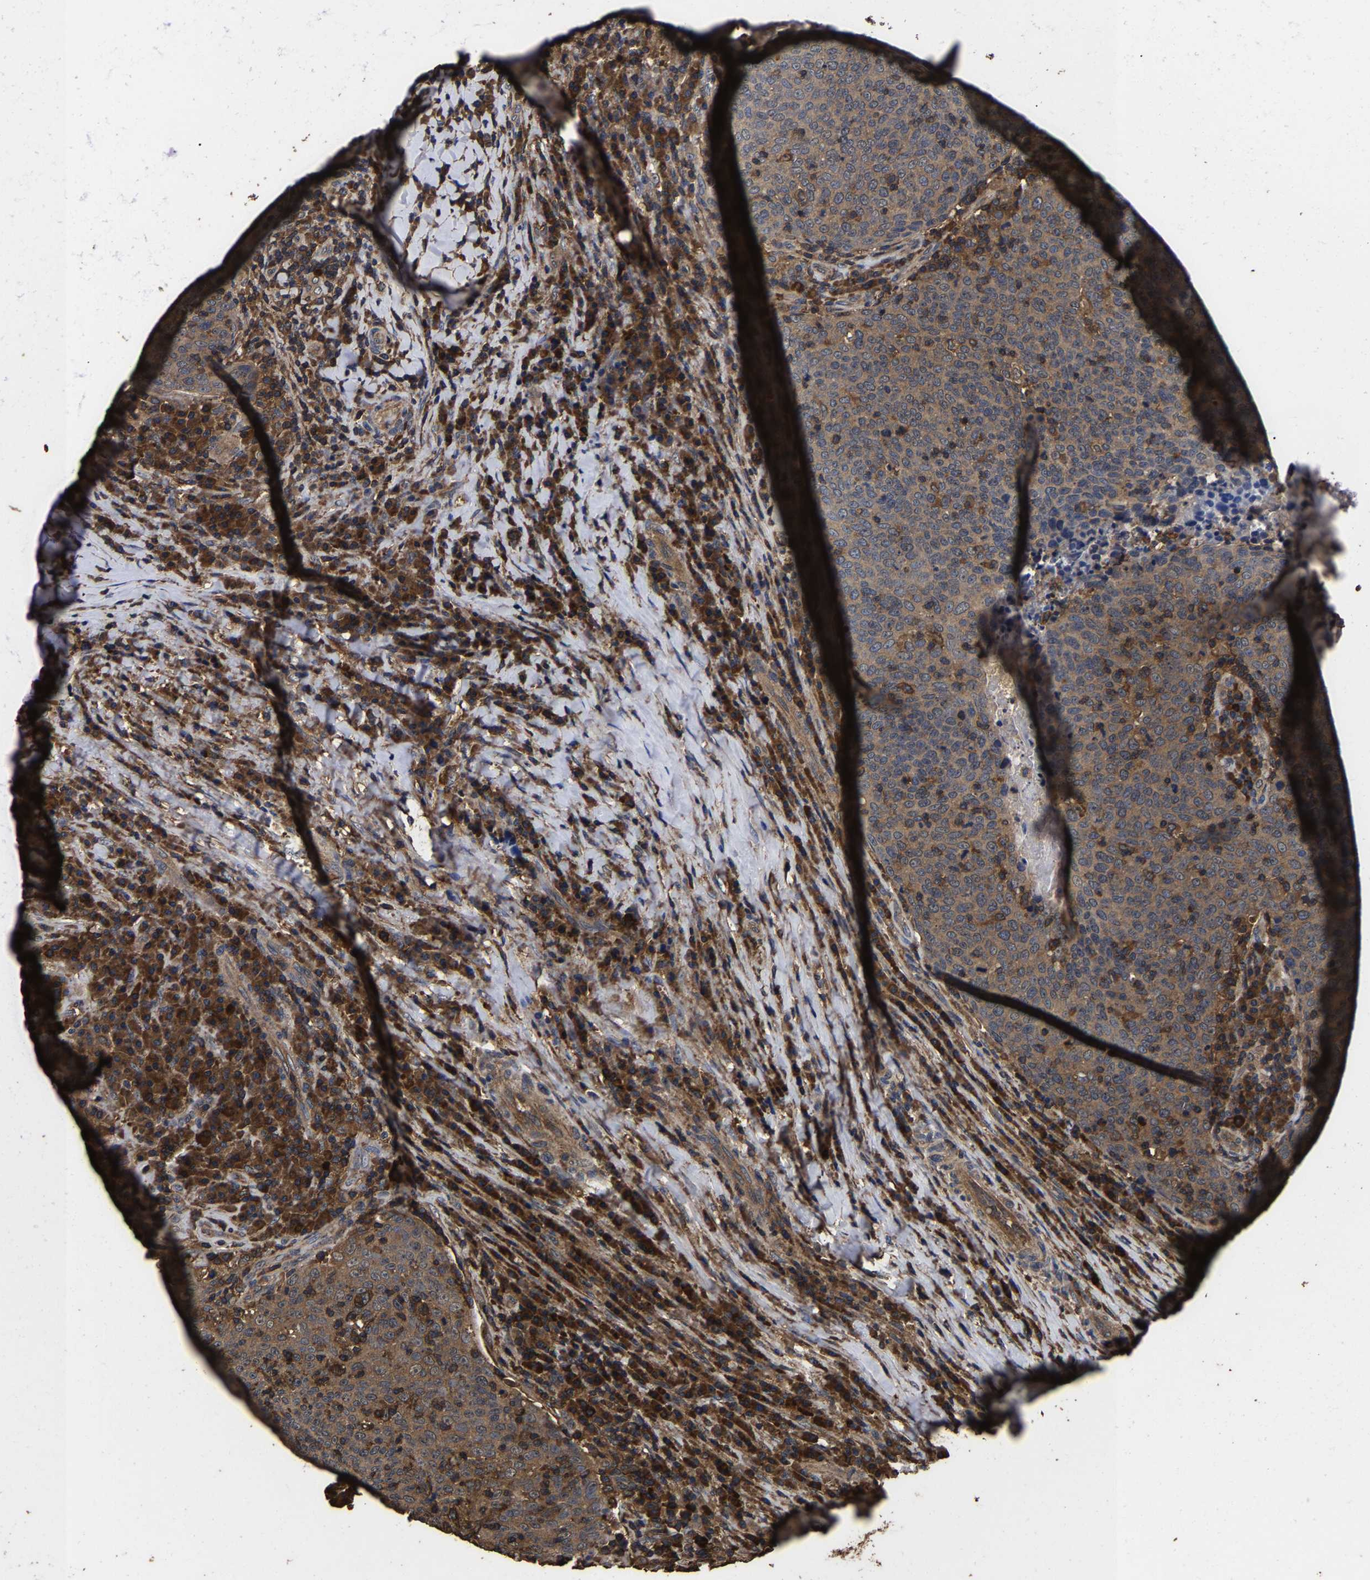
{"staining": {"intensity": "moderate", "quantity": ">75%", "location": "cytoplasmic/membranous"}, "tissue": "head and neck cancer", "cell_type": "Tumor cells", "image_type": "cancer", "snomed": [{"axis": "morphology", "description": "Squamous cell carcinoma, NOS"}, {"axis": "morphology", "description": "Squamous cell carcinoma, metastatic, NOS"}, {"axis": "topography", "description": "Lymph node"}, {"axis": "topography", "description": "Head-Neck"}], "caption": "A medium amount of moderate cytoplasmic/membranous staining is present in approximately >75% of tumor cells in head and neck cancer (metastatic squamous cell carcinoma) tissue.", "gene": "ITCH", "patient": {"sex": "male", "age": 62}}